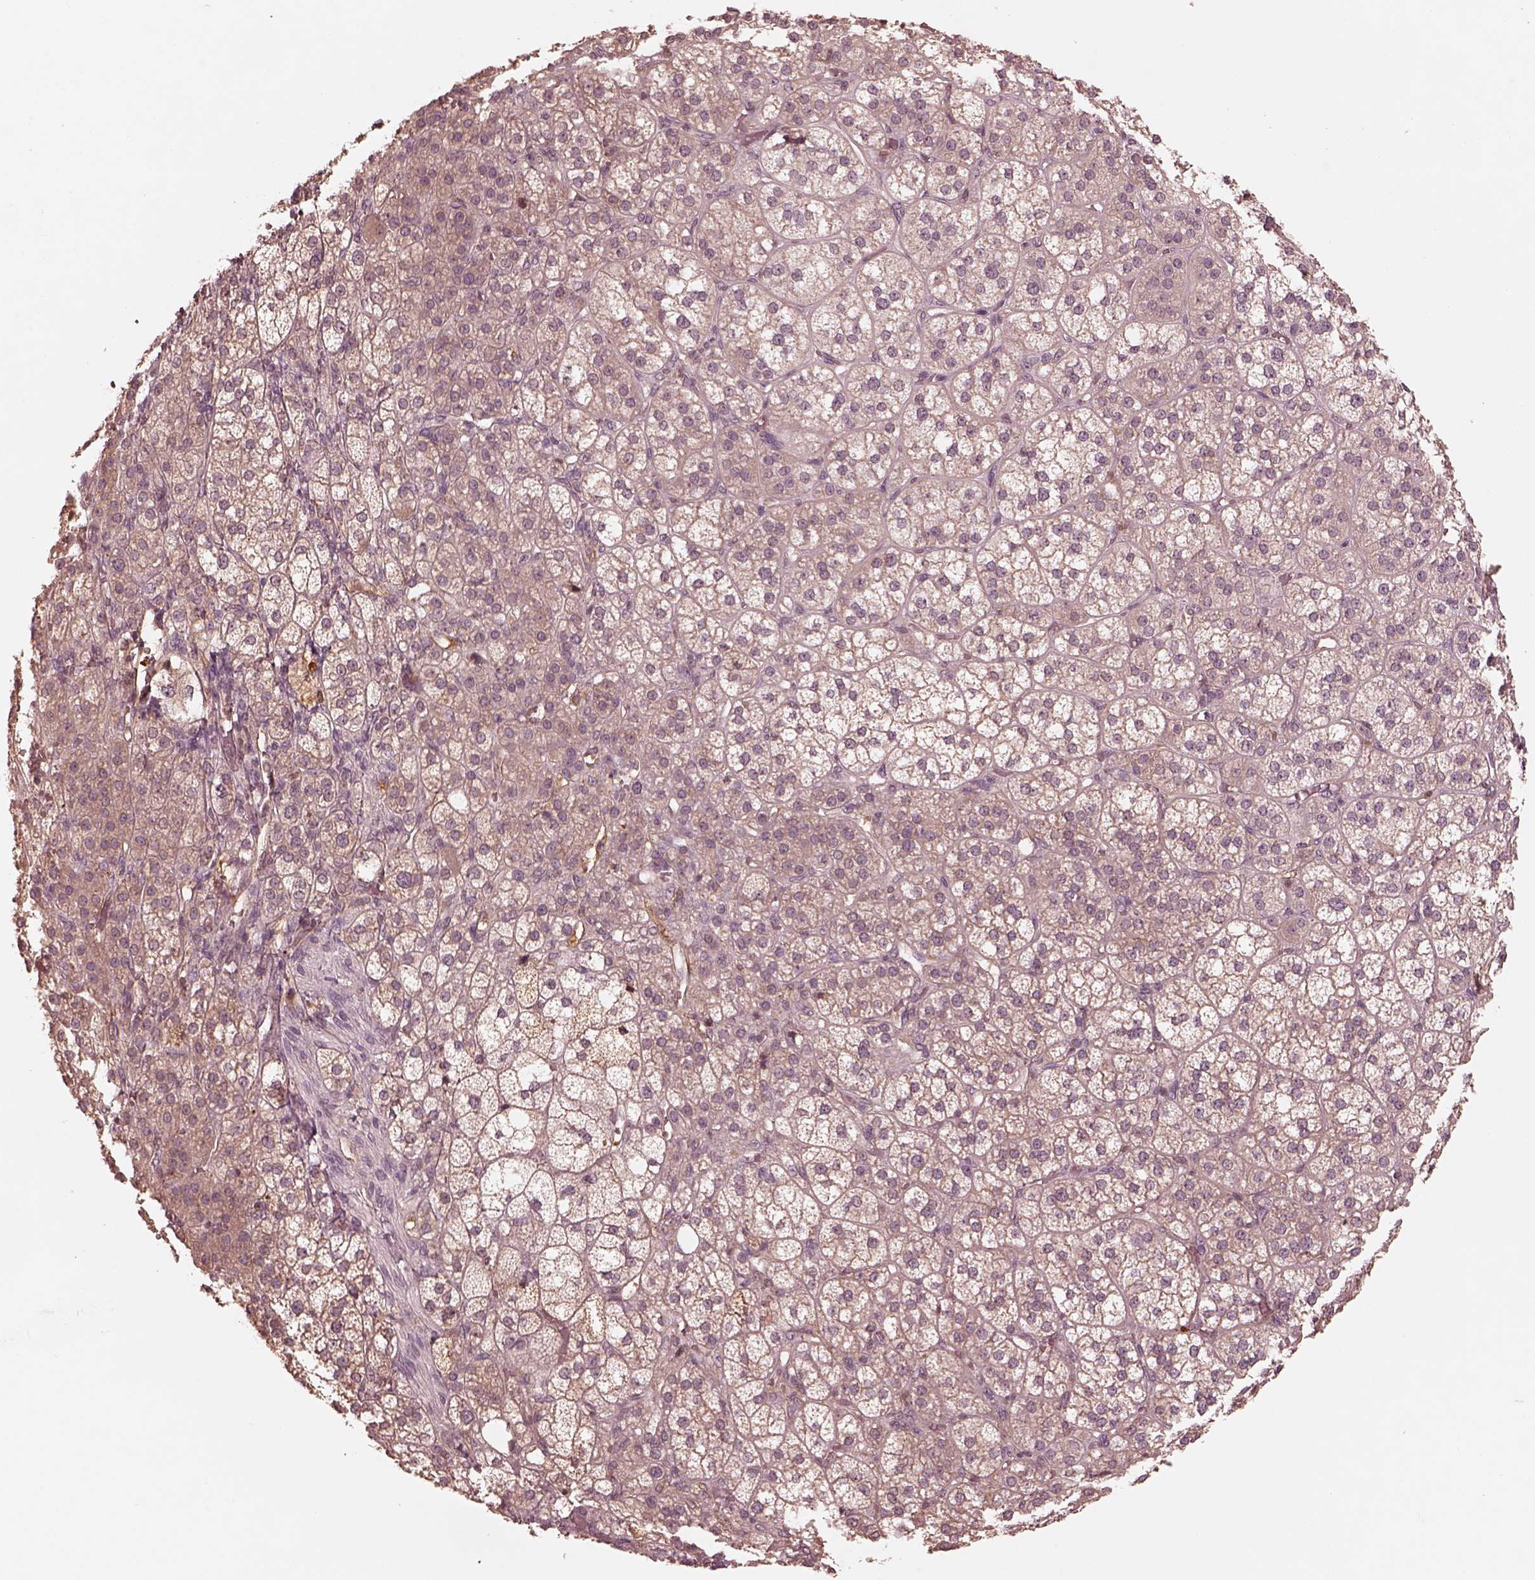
{"staining": {"intensity": "weak", "quantity": ">75%", "location": "cytoplasmic/membranous"}, "tissue": "adrenal gland", "cell_type": "Glandular cells", "image_type": "normal", "snomed": [{"axis": "morphology", "description": "Normal tissue, NOS"}, {"axis": "topography", "description": "Adrenal gland"}], "caption": "Protein expression analysis of benign adrenal gland shows weak cytoplasmic/membranous positivity in about >75% of glandular cells.", "gene": "TF", "patient": {"sex": "female", "age": 60}}